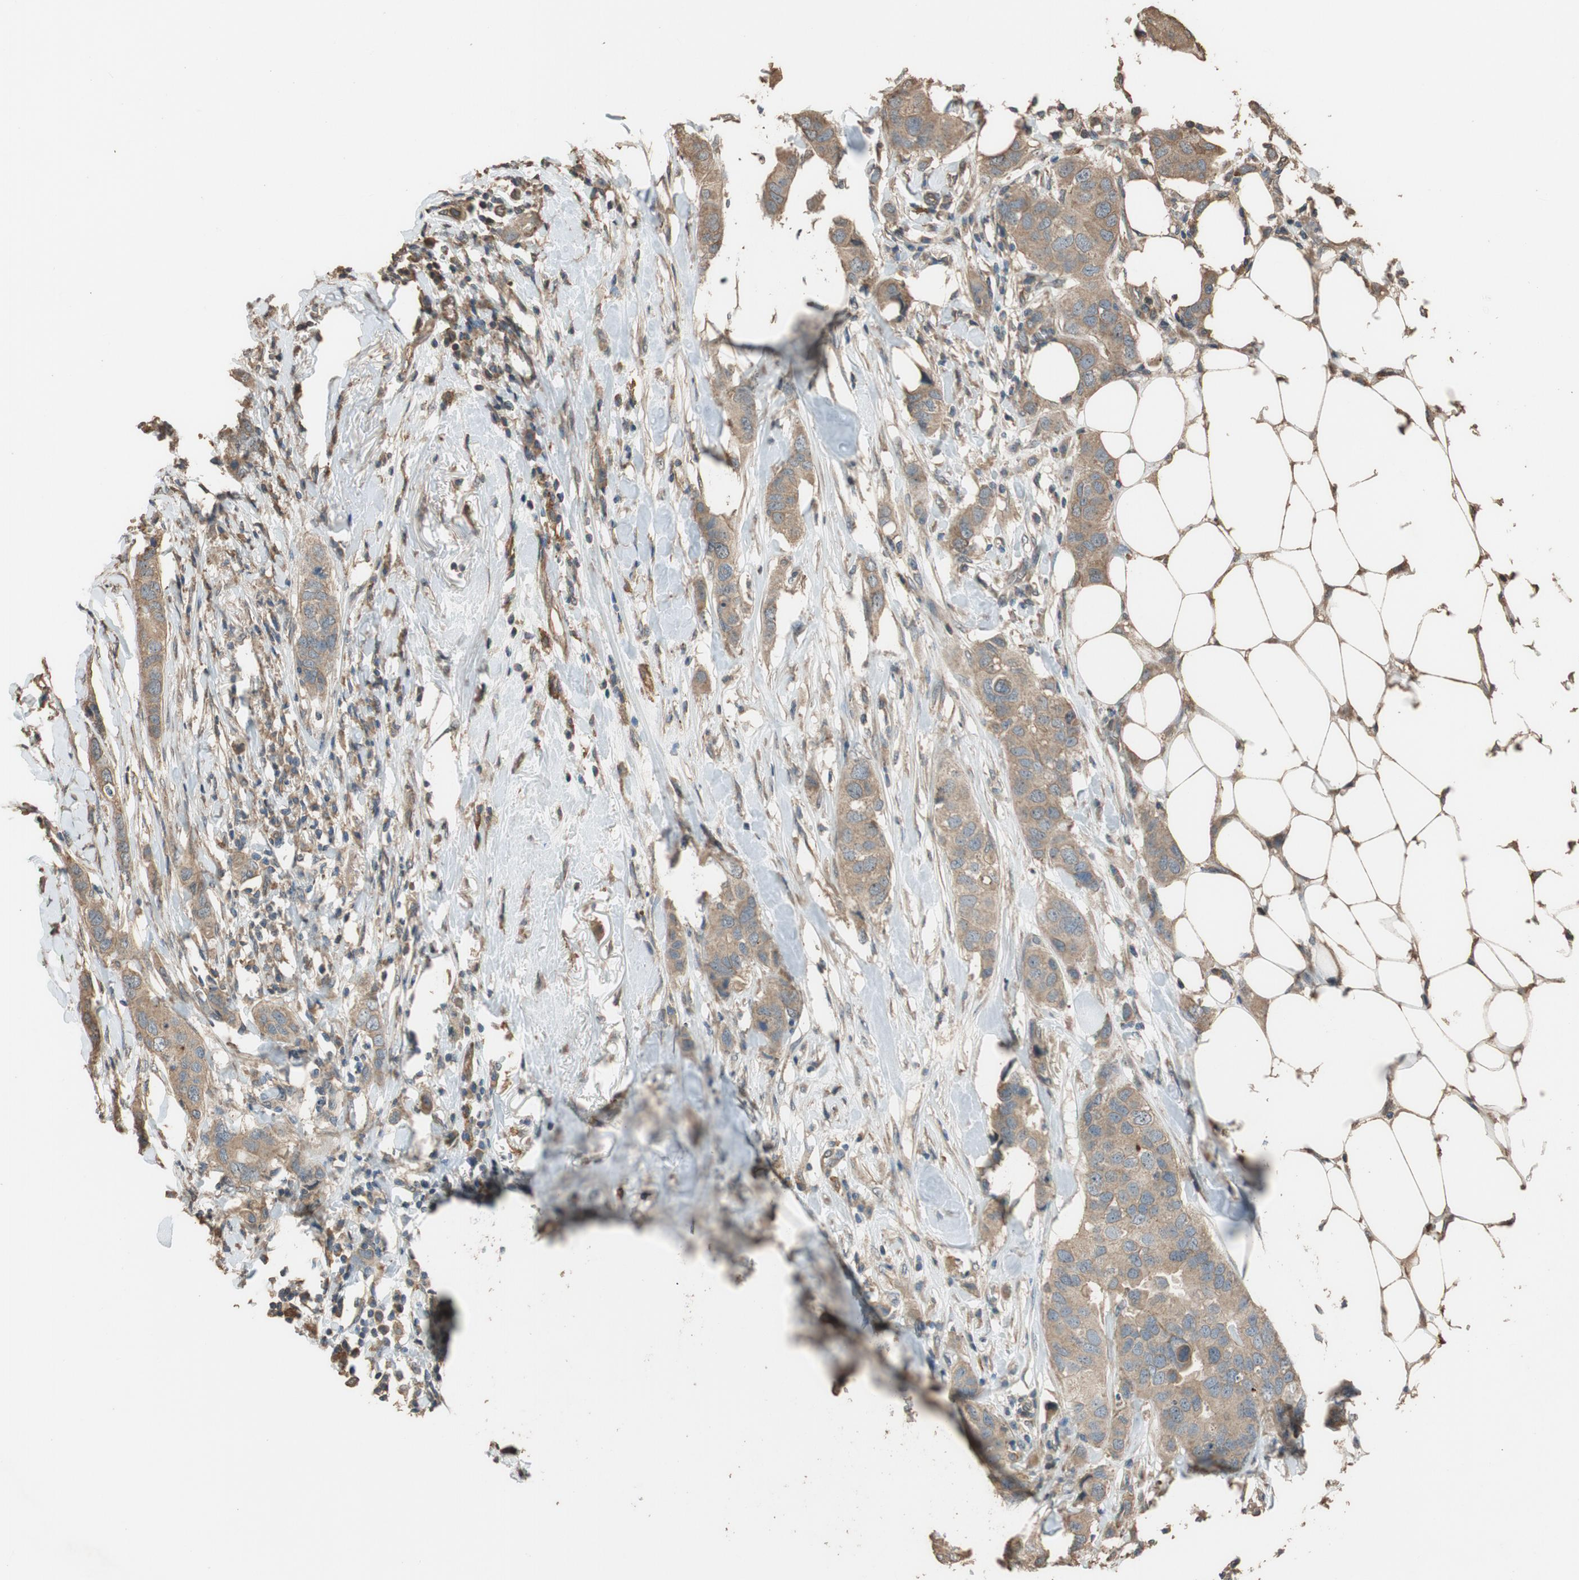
{"staining": {"intensity": "weak", "quantity": ">75%", "location": "cytoplasmic/membranous"}, "tissue": "breast cancer", "cell_type": "Tumor cells", "image_type": "cancer", "snomed": [{"axis": "morphology", "description": "Duct carcinoma"}, {"axis": "topography", "description": "Breast"}], "caption": "Immunohistochemical staining of breast cancer (infiltrating ductal carcinoma) shows low levels of weak cytoplasmic/membranous staining in about >75% of tumor cells.", "gene": "MST1R", "patient": {"sex": "female", "age": 50}}